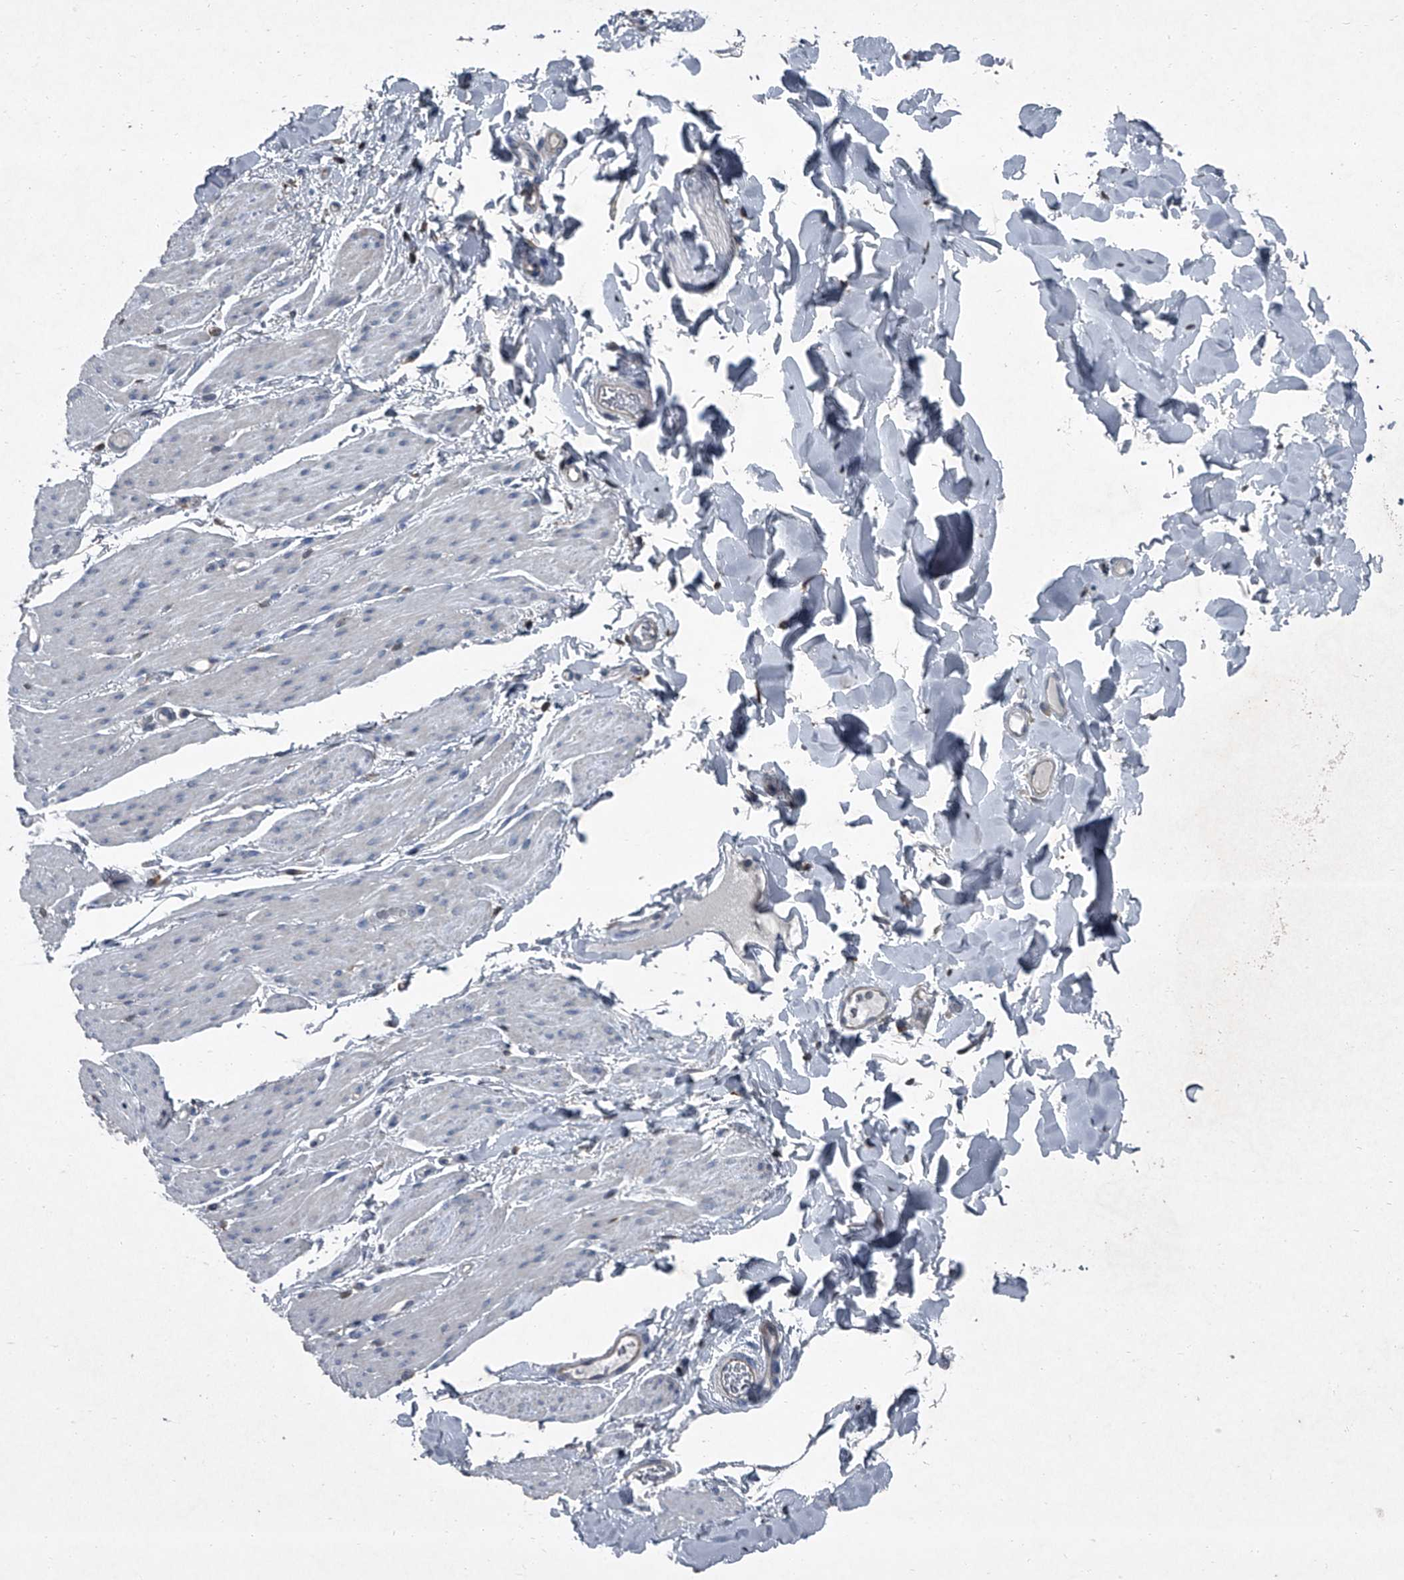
{"staining": {"intensity": "negative", "quantity": "none", "location": "none"}, "tissue": "smooth muscle", "cell_type": "Smooth muscle cells", "image_type": "normal", "snomed": [{"axis": "morphology", "description": "Normal tissue, NOS"}, {"axis": "topography", "description": "Colon"}, {"axis": "topography", "description": "Peripheral nerve tissue"}], "caption": "The immunohistochemistry image has no significant positivity in smooth muscle cells of smooth muscle. (DAB (3,3'-diaminobenzidine) immunohistochemistry visualized using brightfield microscopy, high magnification).", "gene": "HEPHL1", "patient": {"sex": "female", "age": 61}}